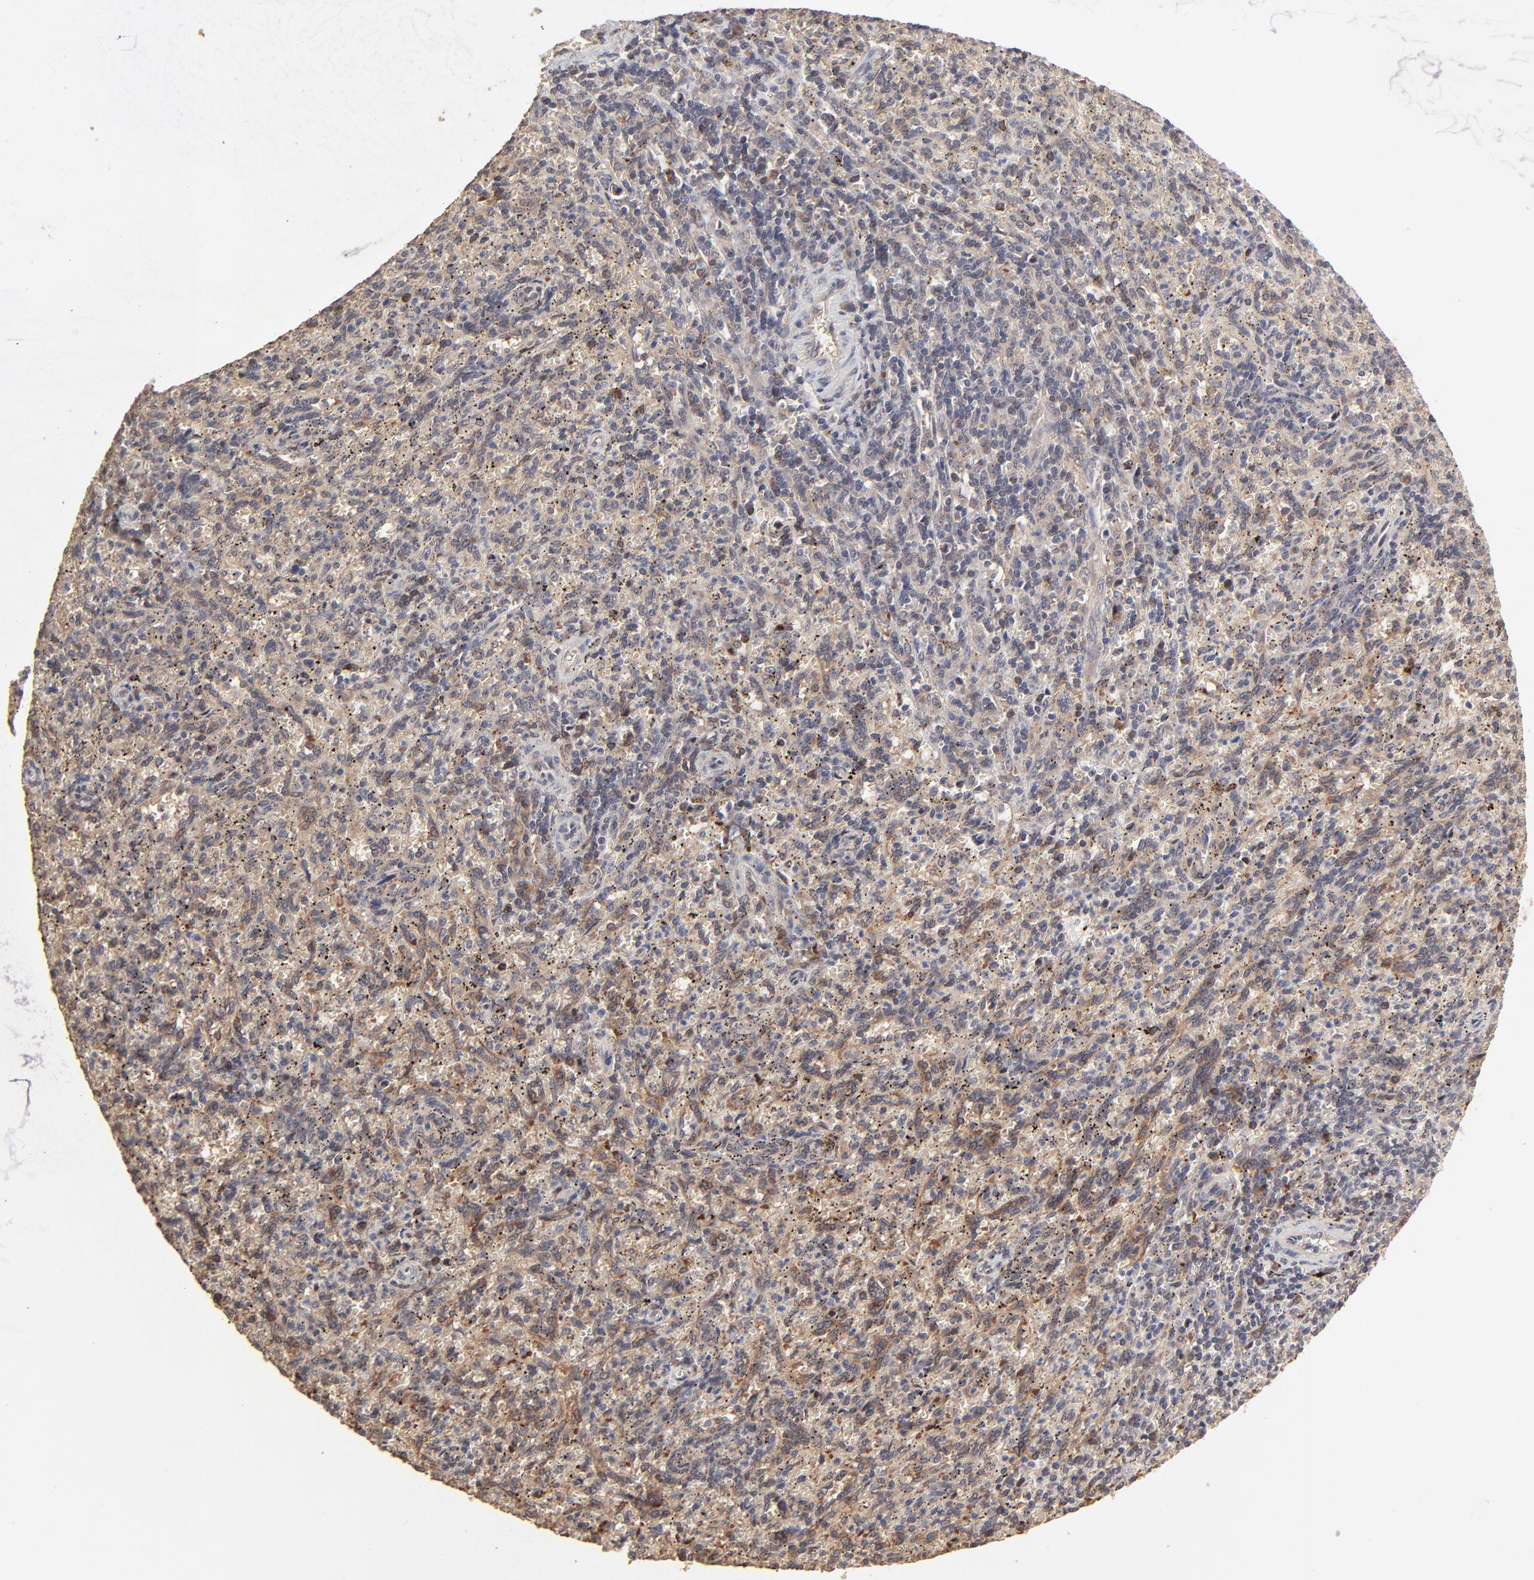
{"staining": {"intensity": "weak", "quantity": "<25%", "location": "cytoplasmic/membranous"}, "tissue": "spleen", "cell_type": "Cells in red pulp", "image_type": "normal", "snomed": [{"axis": "morphology", "description": "Normal tissue, NOS"}, {"axis": "topography", "description": "Spleen"}], "caption": "Immunohistochemical staining of benign spleen shows no significant expression in cells in red pulp. The staining is performed using DAB brown chromogen with nuclei counter-stained in using hematoxylin.", "gene": "FRMD8", "patient": {"sex": "female", "age": 10}}